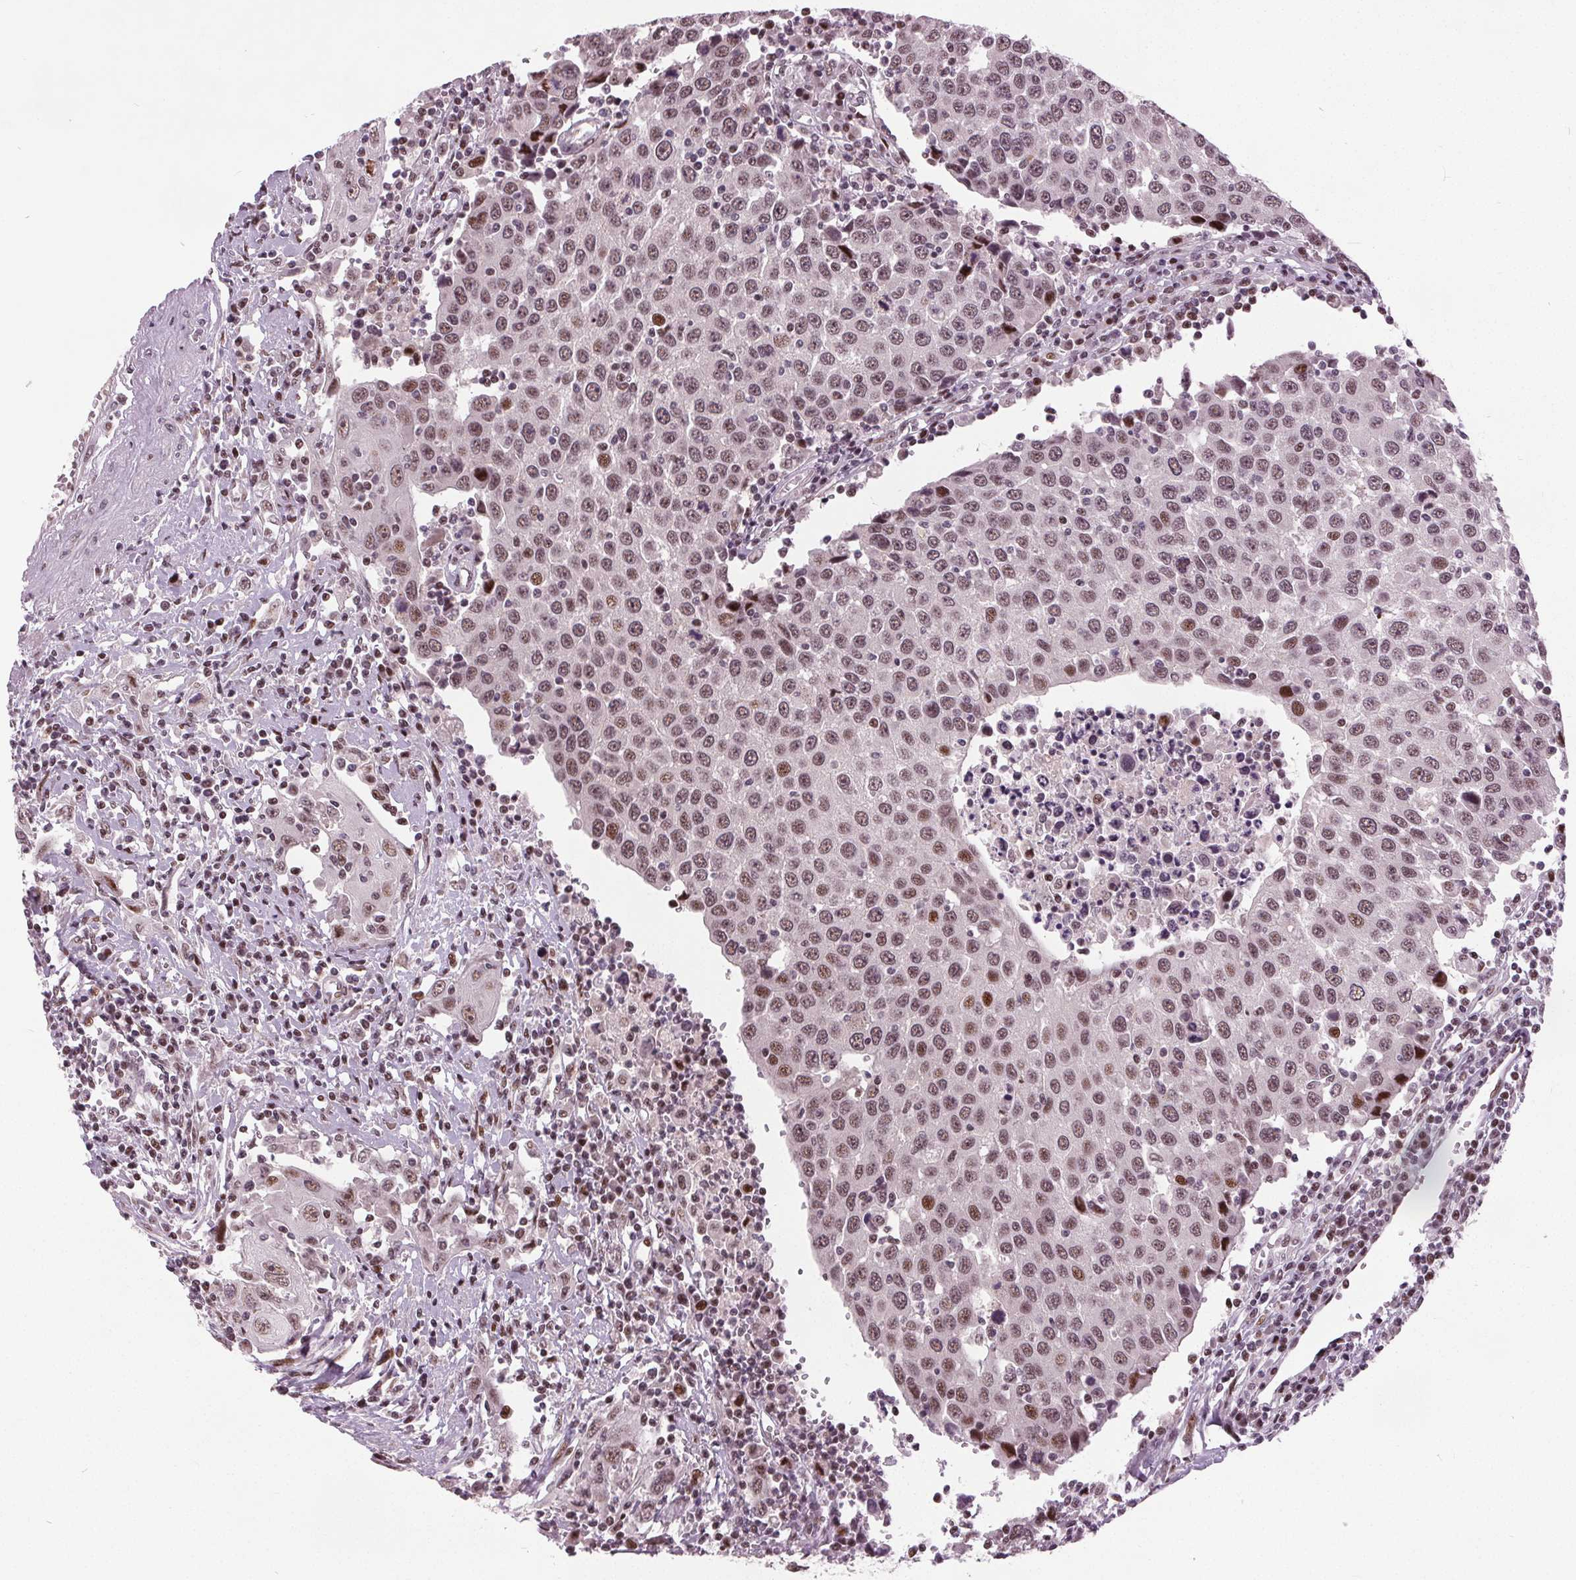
{"staining": {"intensity": "moderate", "quantity": ">75%", "location": "nuclear"}, "tissue": "urothelial cancer", "cell_type": "Tumor cells", "image_type": "cancer", "snomed": [{"axis": "morphology", "description": "Urothelial carcinoma, High grade"}, {"axis": "topography", "description": "Urinary bladder"}], "caption": "DAB immunohistochemical staining of human urothelial cancer reveals moderate nuclear protein staining in about >75% of tumor cells. (Stains: DAB (3,3'-diaminobenzidine) in brown, nuclei in blue, Microscopy: brightfield microscopy at high magnification).", "gene": "TTC34", "patient": {"sex": "female", "age": 85}}